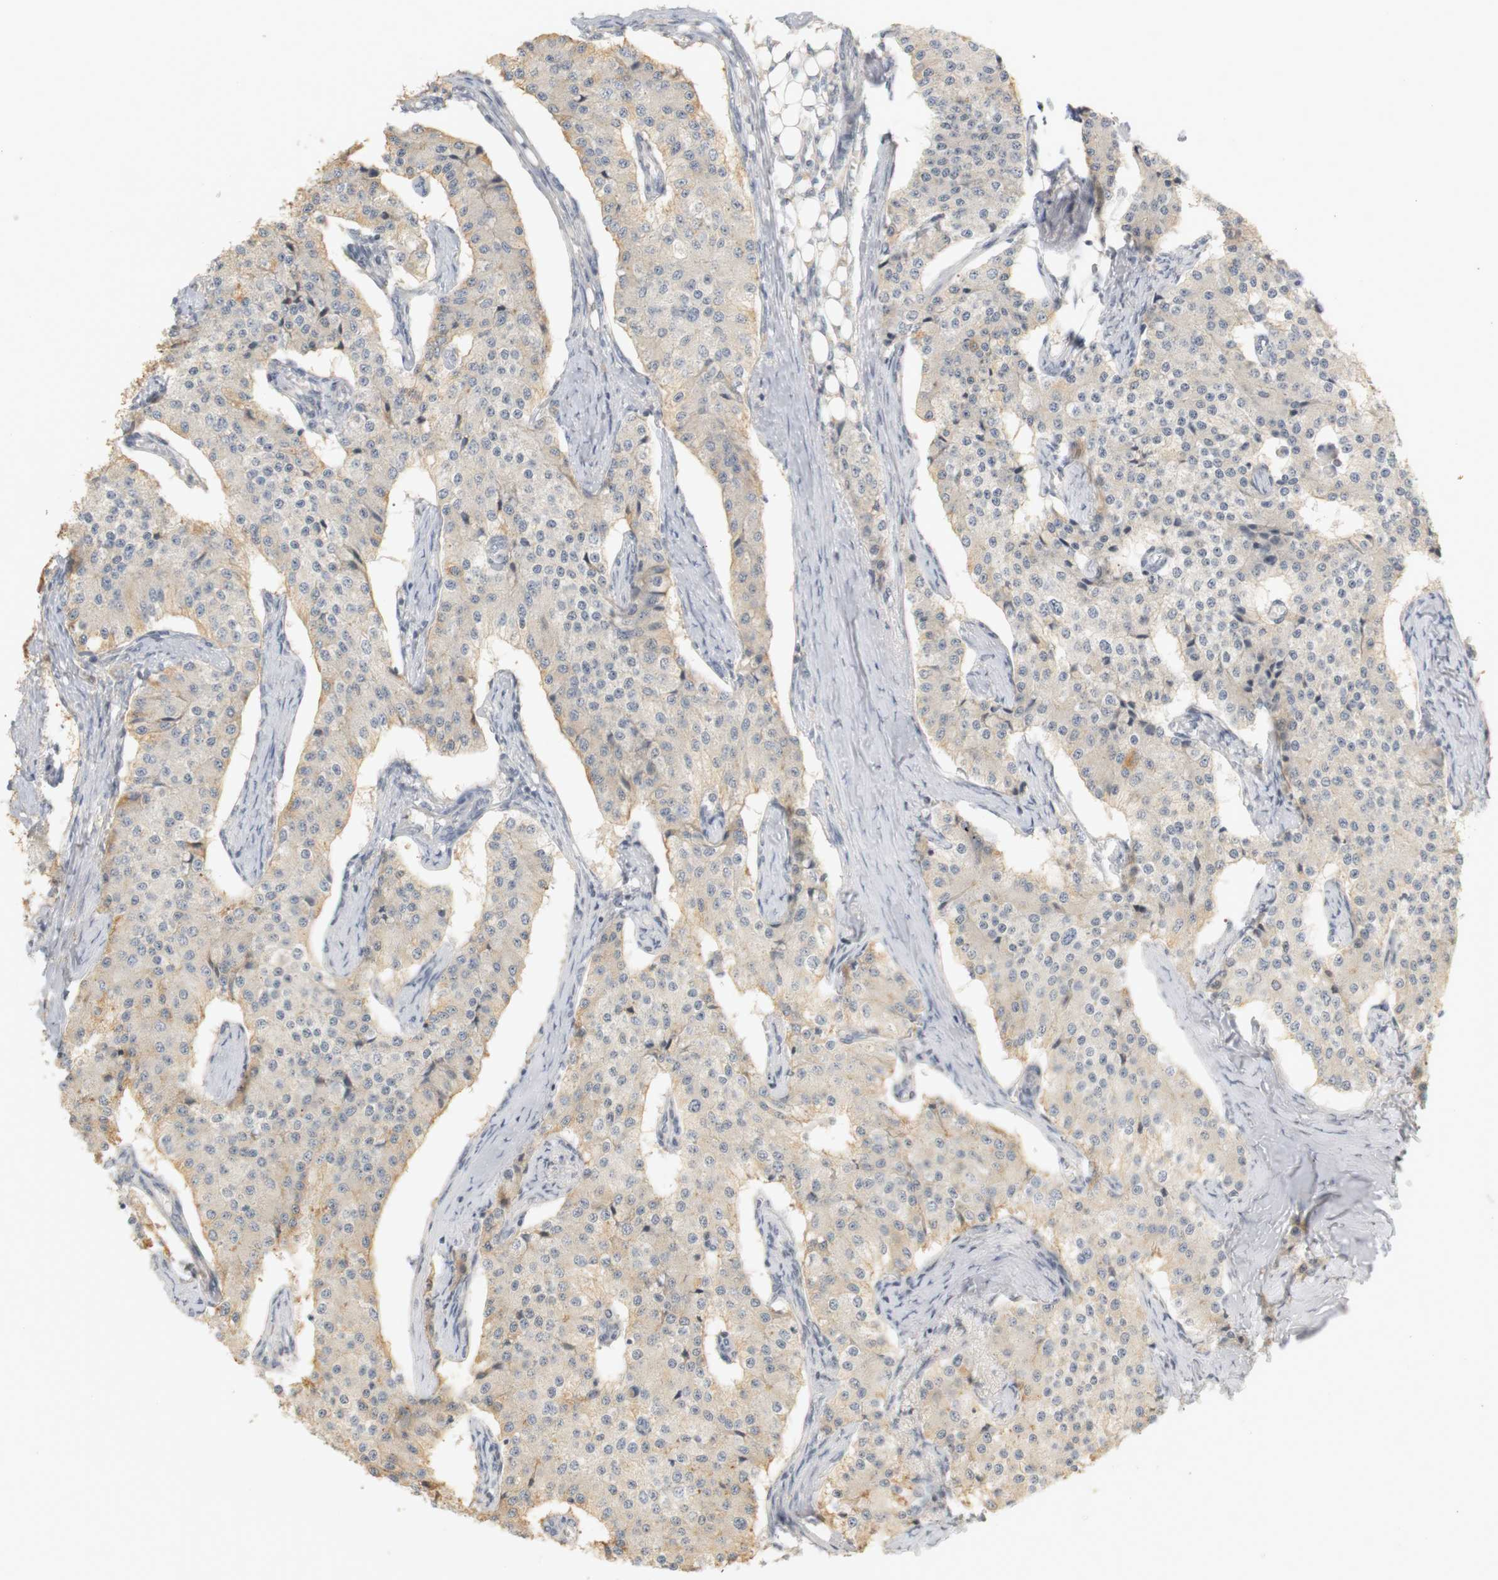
{"staining": {"intensity": "weak", "quantity": "25%-75%", "location": "cytoplasmic/membranous"}, "tissue": "carcinoid", "cell_type": "Tumor cells", "image_type": "cancer", "snomed": [{"axis": "morphology", "description": "Carcinoid, malignant, NOS"}, {"axis": "topography", "description": "Colon"}], "caption": "There is low levels of weak cytoplasmic/membranous positivity in tumor cells of carcinoid, as demonstrated by immunohistochemical staining (brown color).", "gene": "RTN3", "patient": {"sex": "female", "age": 52}}